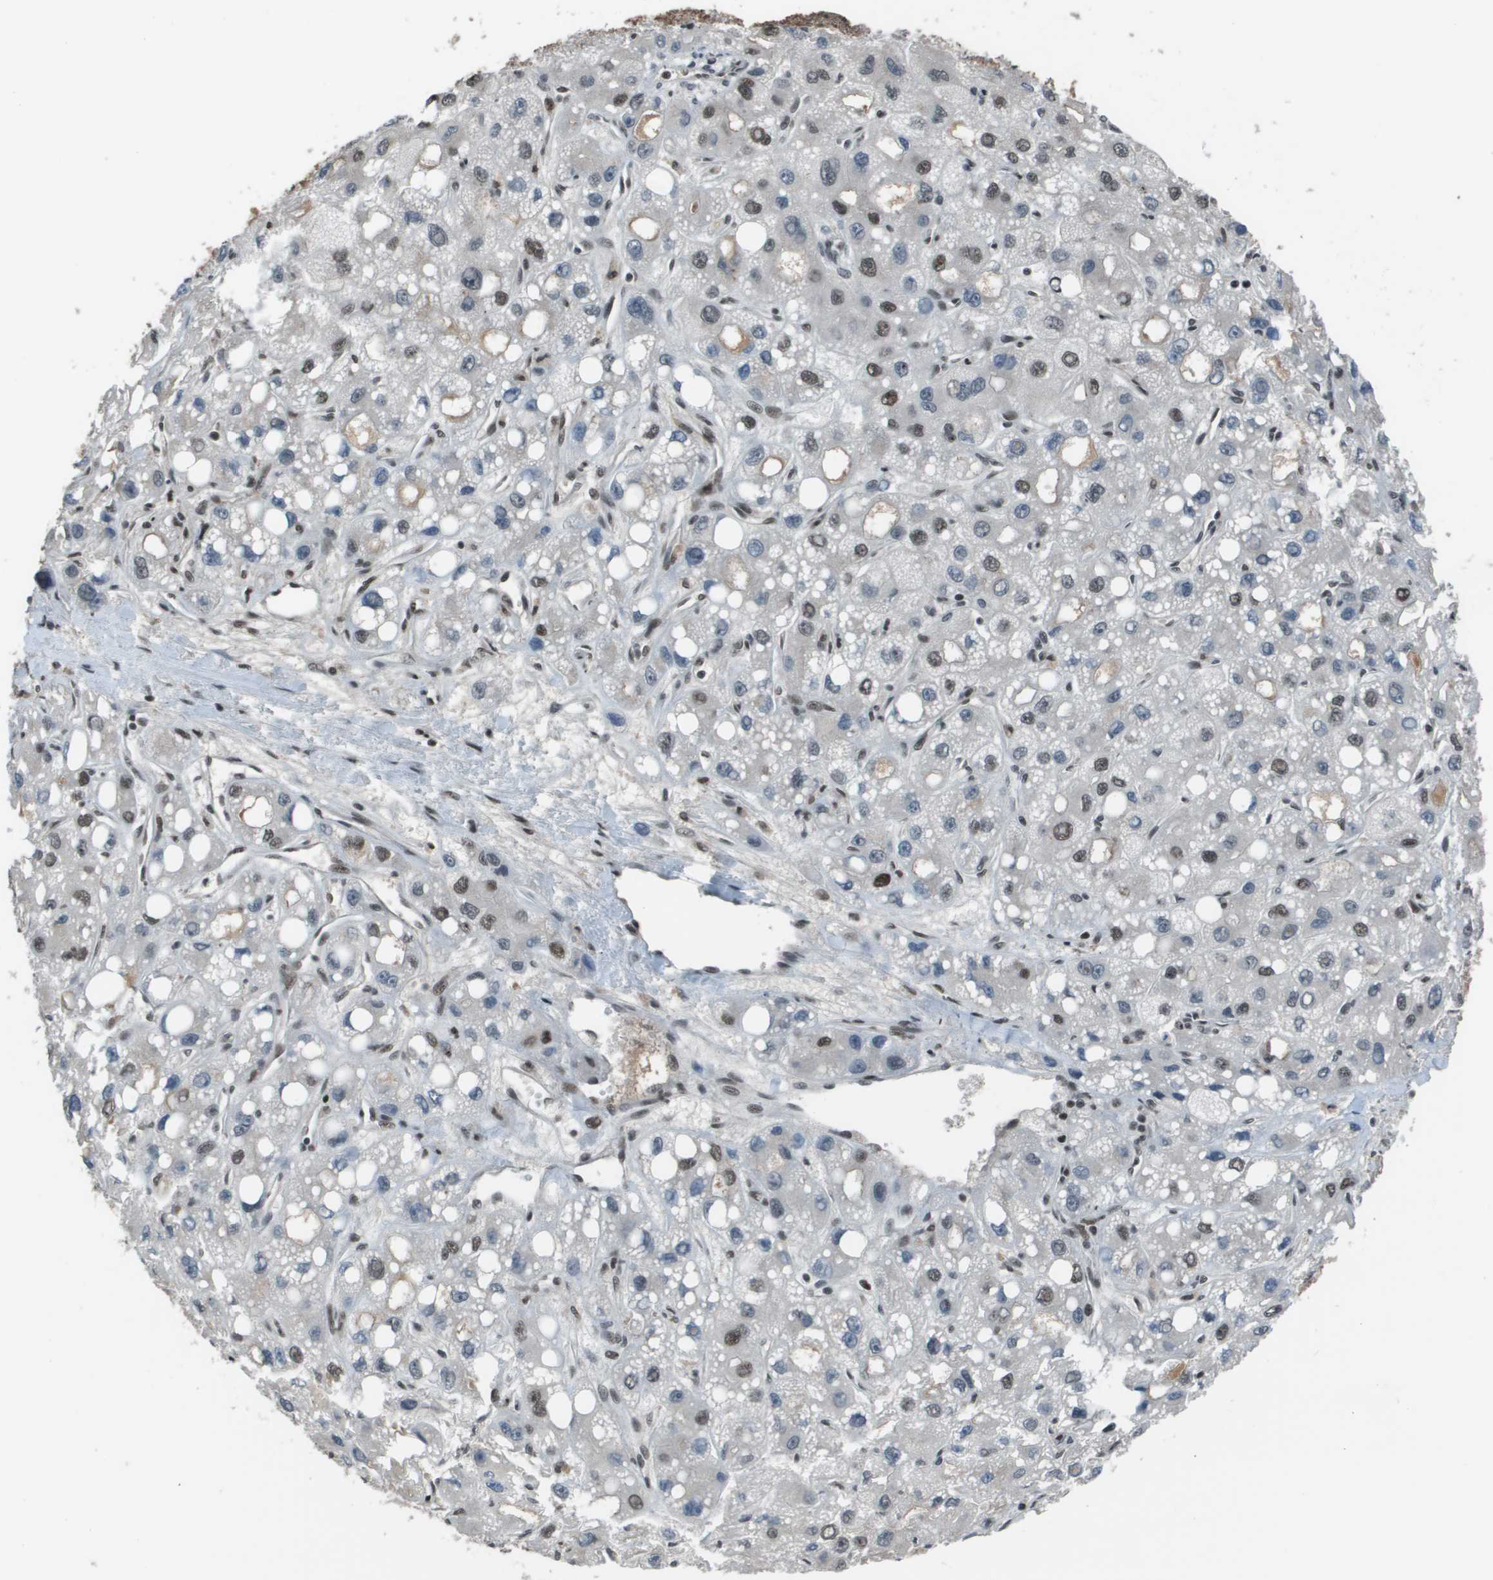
{"staining": {"intensity": "moderate", "quantity": "25%-75%", "location": "nuclear"}, "tissue": "liver cancer", "cell_type": "Tumor cells", "image_type": "cancer", "snomed": [{"axis": "morphology", "description": "Carcinoma, Hepatocellular, NOS"}, {"axis": "topography", "description": "Liver"}], "caption": "Protein expression analysis of liver cancer (hepatocellular carcinoma) displays moderate nuclear positivity in about 25%-75% of tumor cells.", "gene": "THRAP3", "patient": {"sex": "male", "age": 55}}